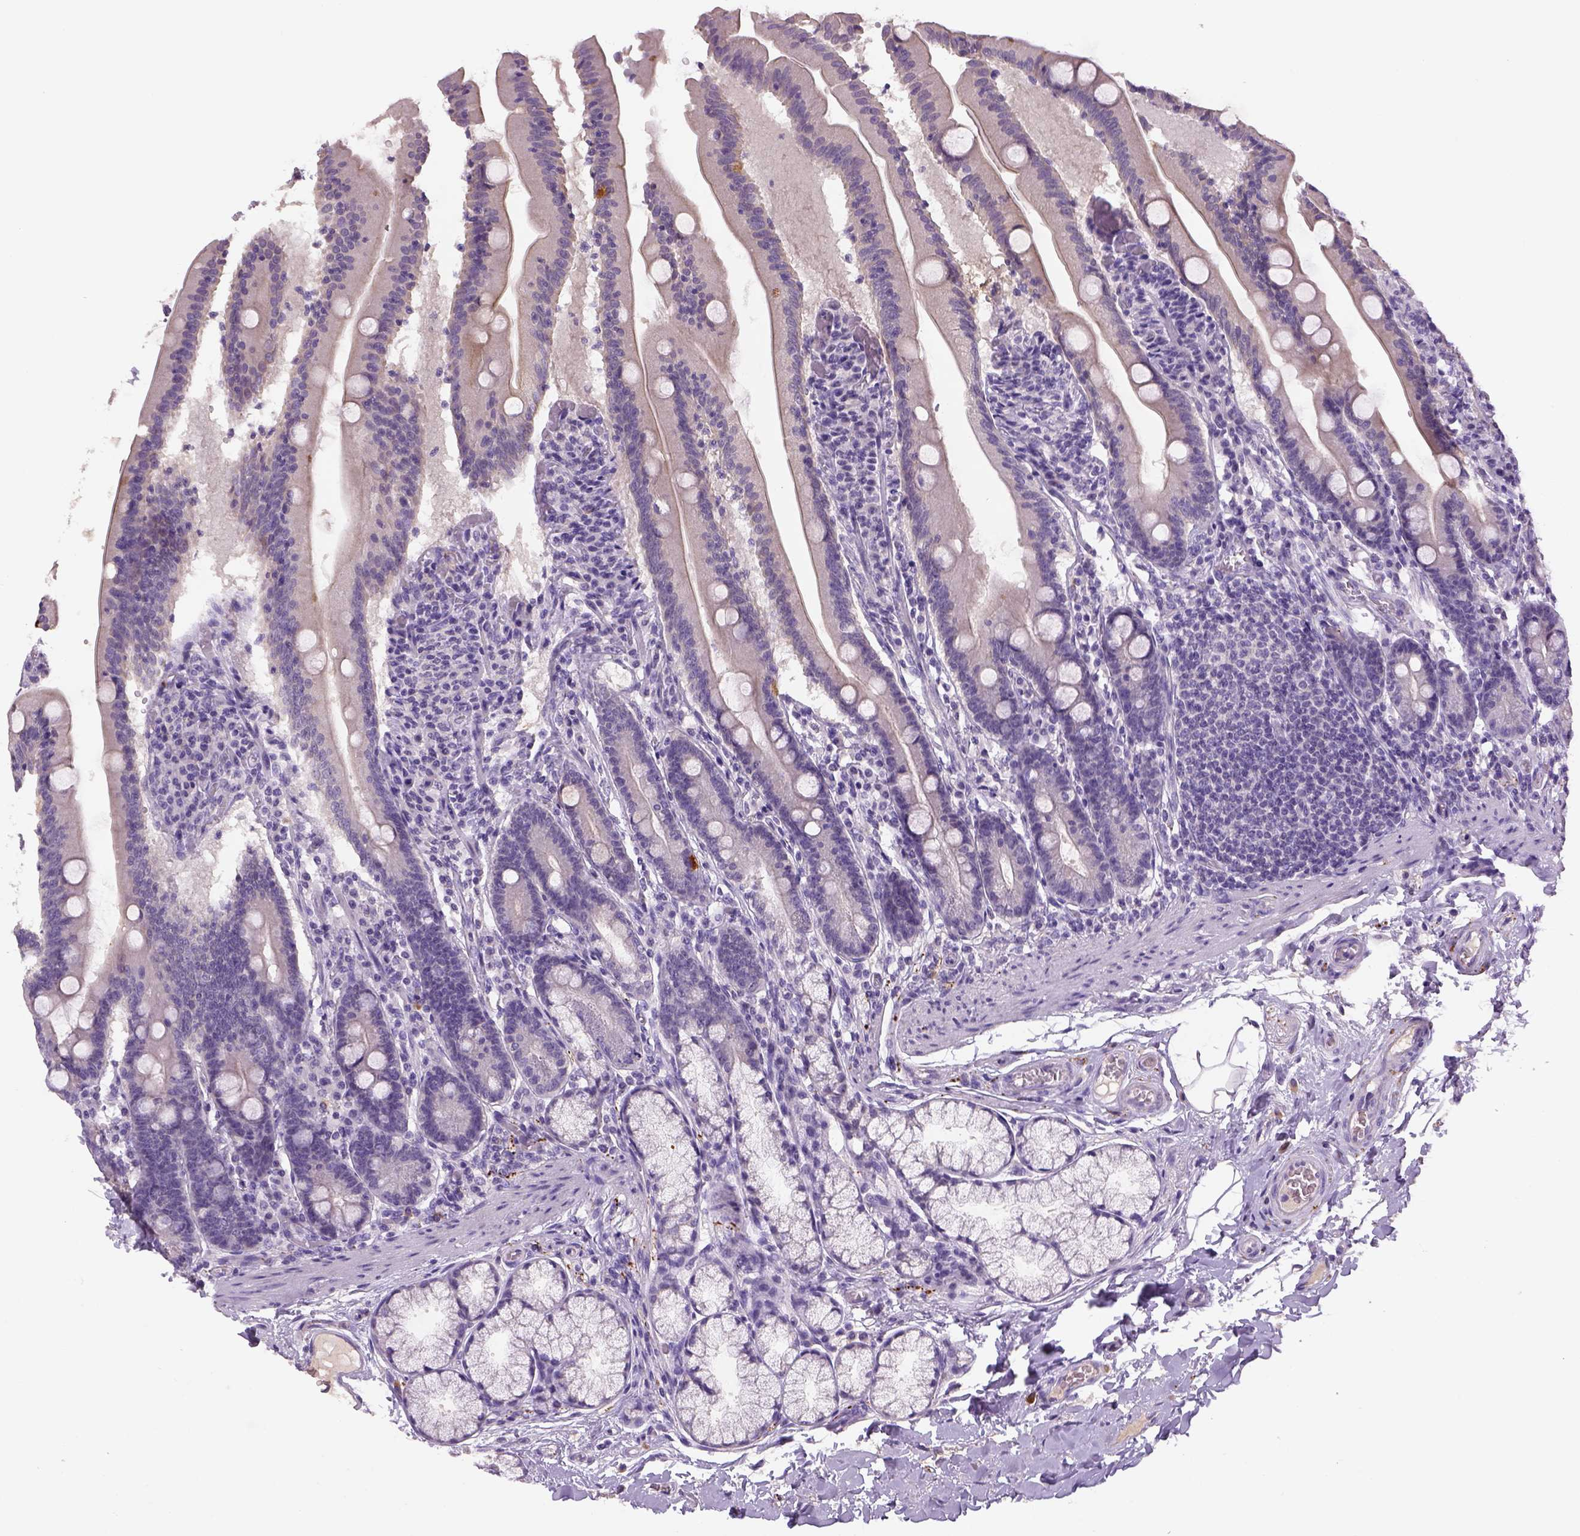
{"staining": {"intensity": "weak", "quantity": "<25%", "location": "cytoplasmic/membranous"}, "tissue": "small intestine", "cell_type": "Glandular cells", "image_type": "normal", "snomed": [{"axis": "morphology", "description": "Normal tissue, NOS"}, {"axis": "topography", "description": "Small intestine"}], "caption": "DAB immunohistochemical staining of benign human small intestine demonstrates no significant positivity in glandular cells. (DAB (3,3'-diaminobenzidine) immunohistochemistry with hematoxylin counter stain).", "gene": "DBH", "patient": {"sex": "male", "age": 37}}